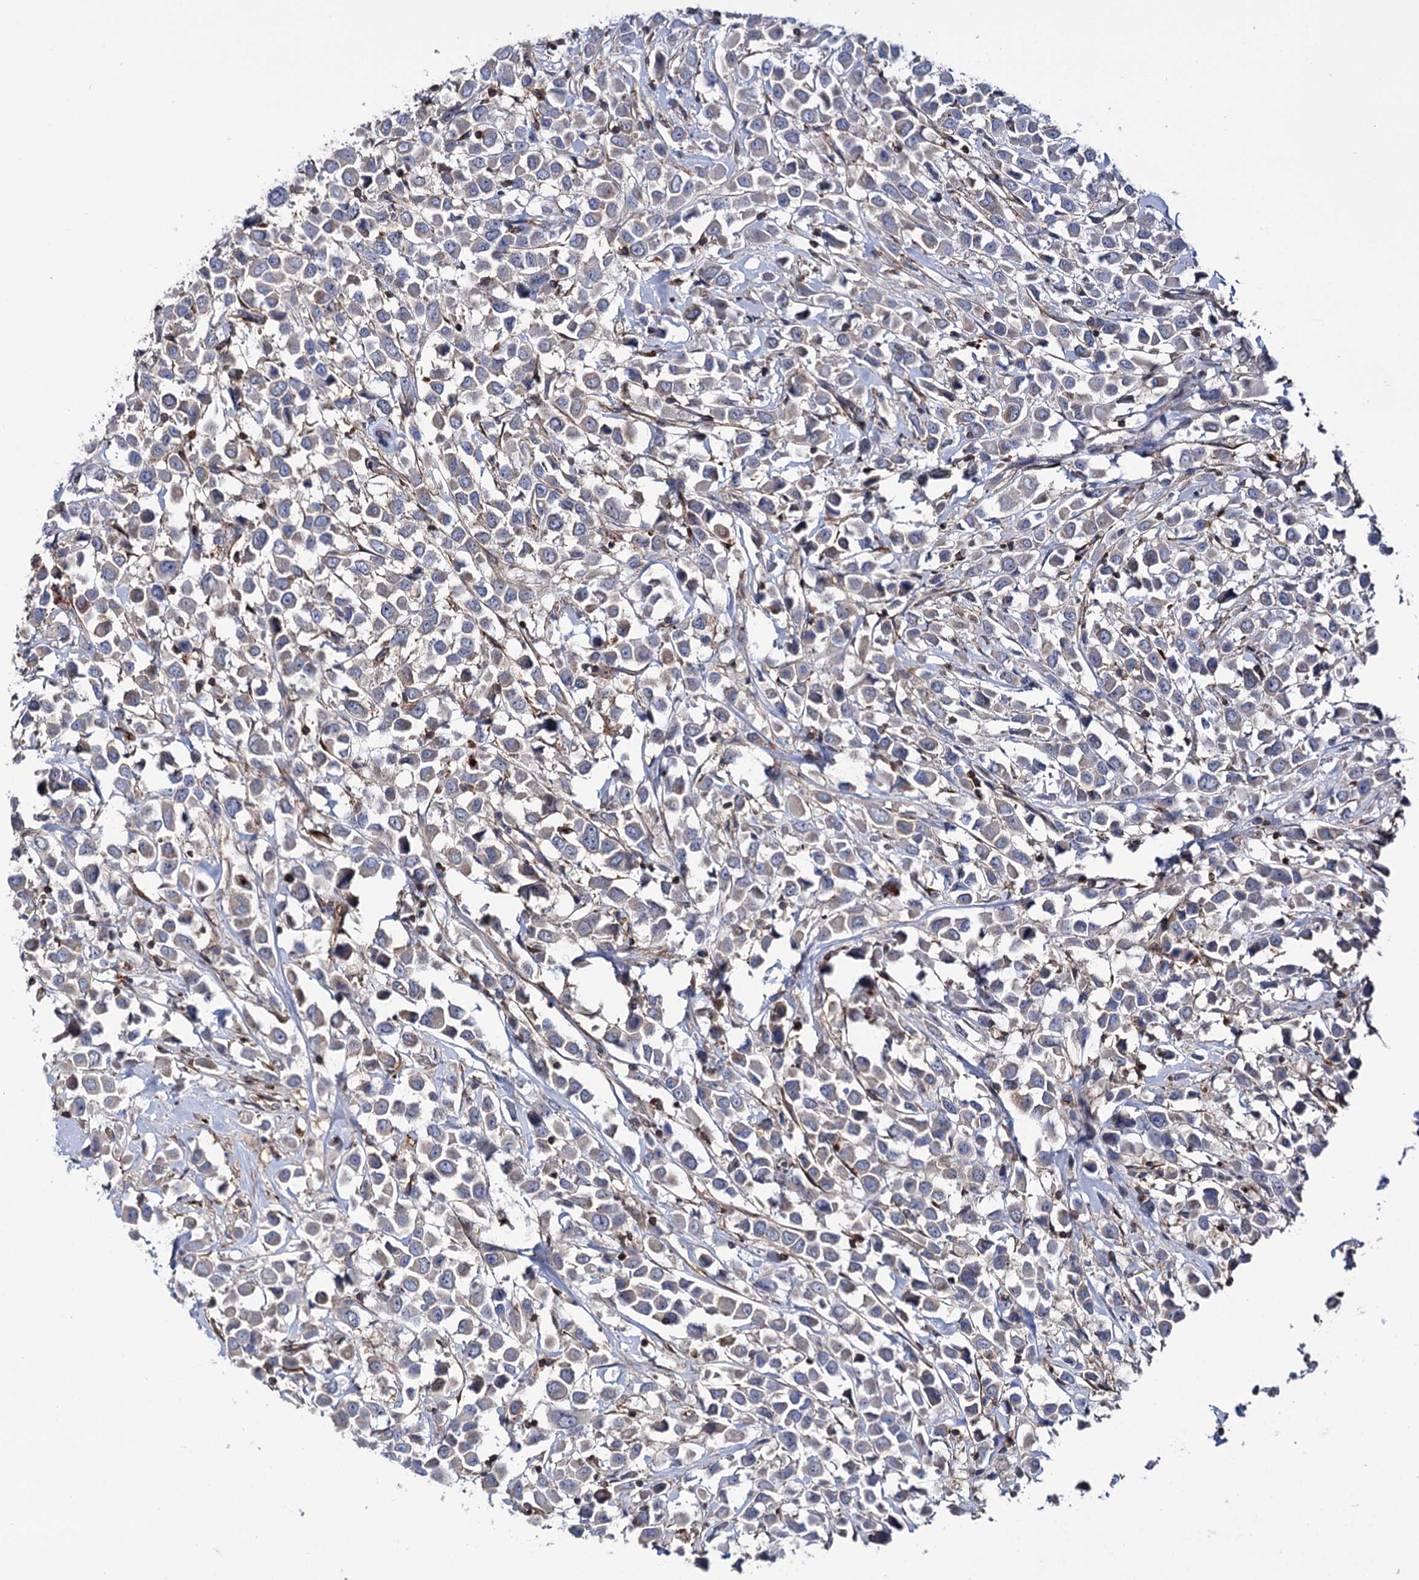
{"staining": {"intensity": "negative", "quantity": "none", "location": "none"}, "tissue": "breast cancer", "cell_type": "Tumor cells", "image_type": "cancer", "snomed": [{"axis": "morphology", "description": "Duct carcinoma"}, {"axis": "topography", "description": "Breast"}], "caption": "Tumor cells are negative for protein expression in human breast invasive ductal carcinoma.", "gene": "DEF6", "patient": {"sex": "female", "age": 61}}